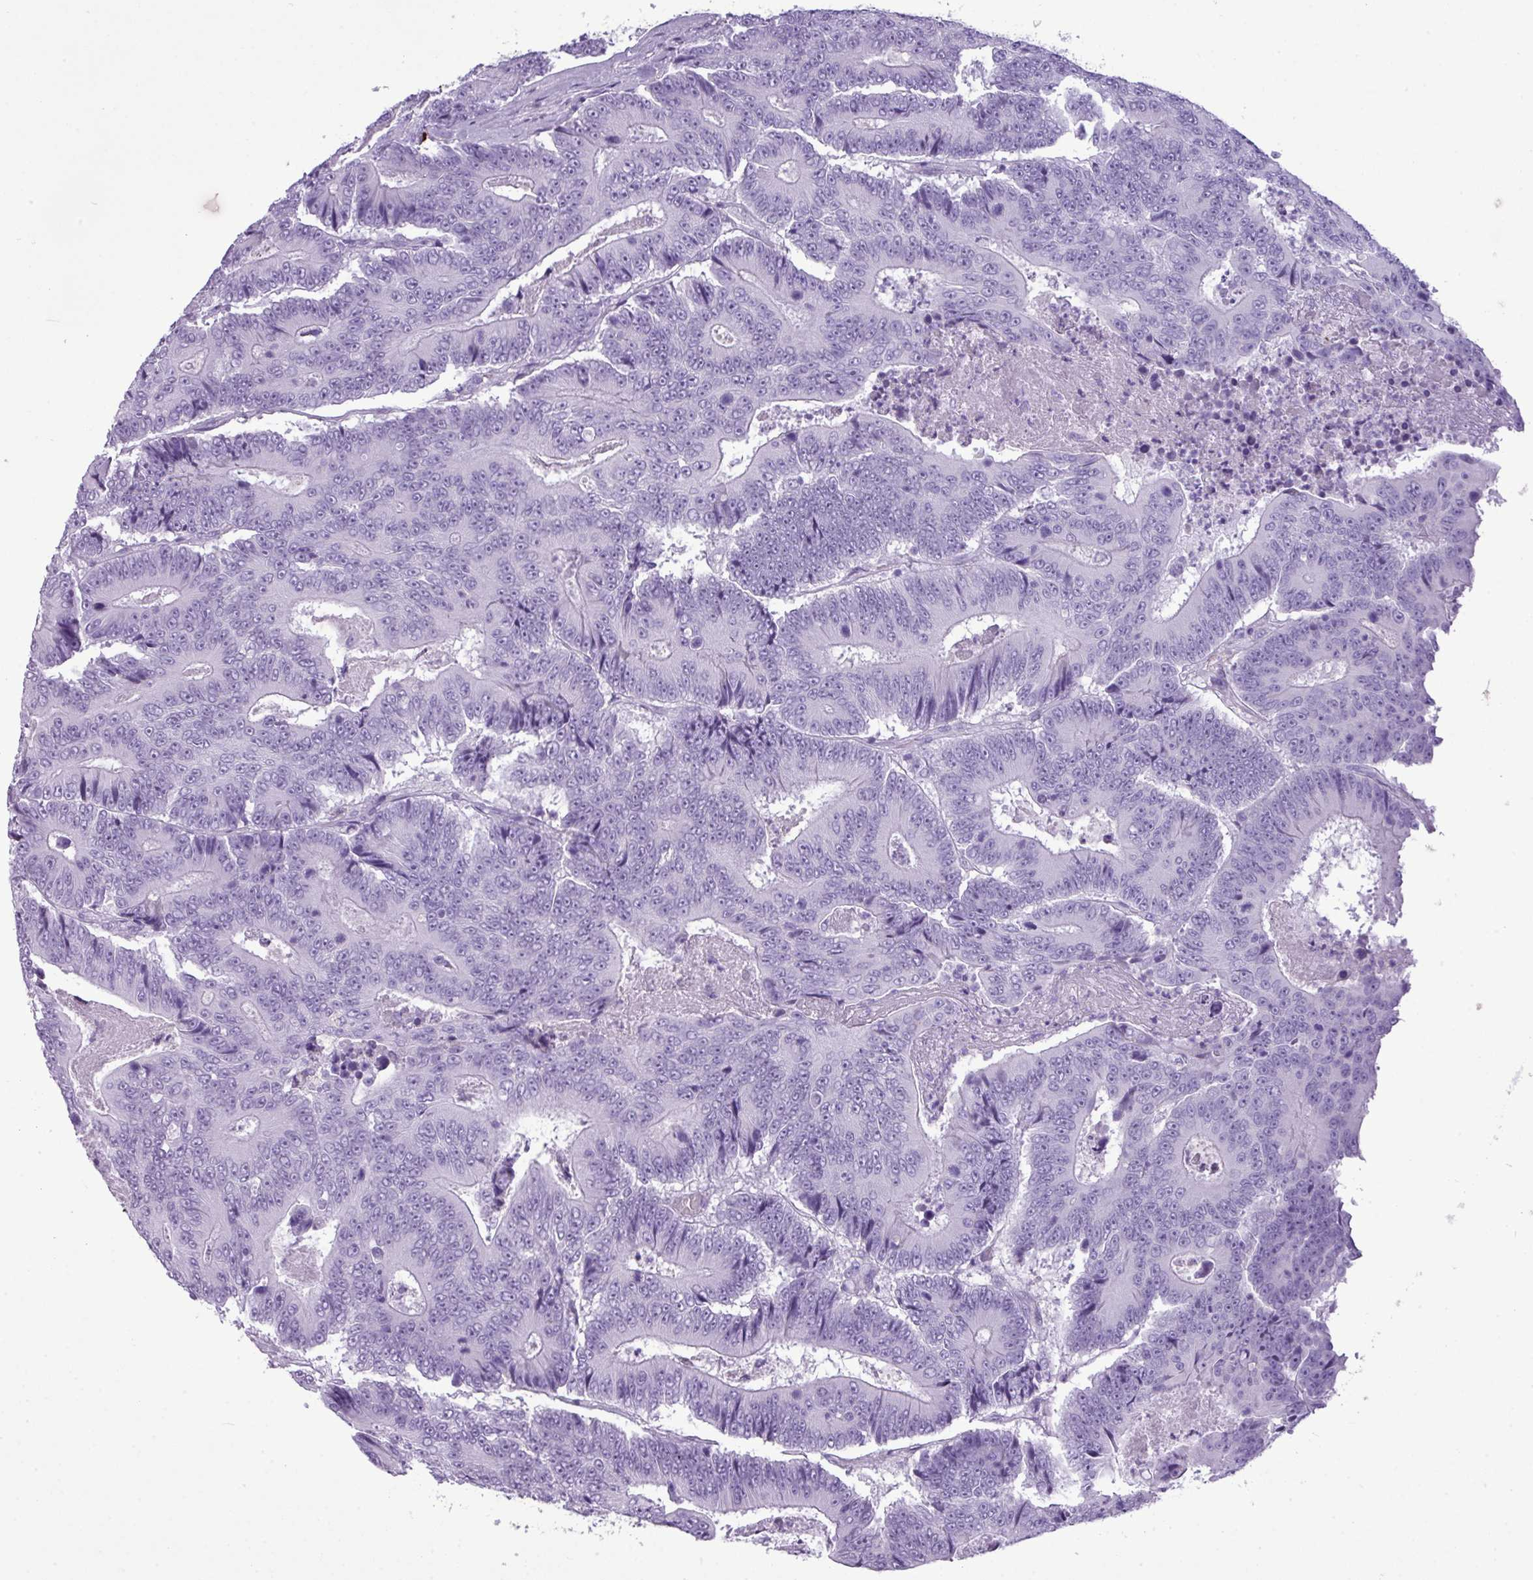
{"staining": {"intensity": "negative", "quantity": "none", "location": "none"}, "tissue": "colorectal cancer", "cell_type": "Tumor cells", "image_type": "cancer", "snomed": [{"axis": "morphology", "description": "Adenocarcinoma, NOS"}, {"axis": "topography", "description": "Colon"}], "caption": "Colorectal adenocarcinoma was stained to show a protein in brown. There is no significant expression in tumor cells. Nuclei are stained in blue.", "gene": "RBMXL2", "patient": {"sex": "male", "age": 83}}